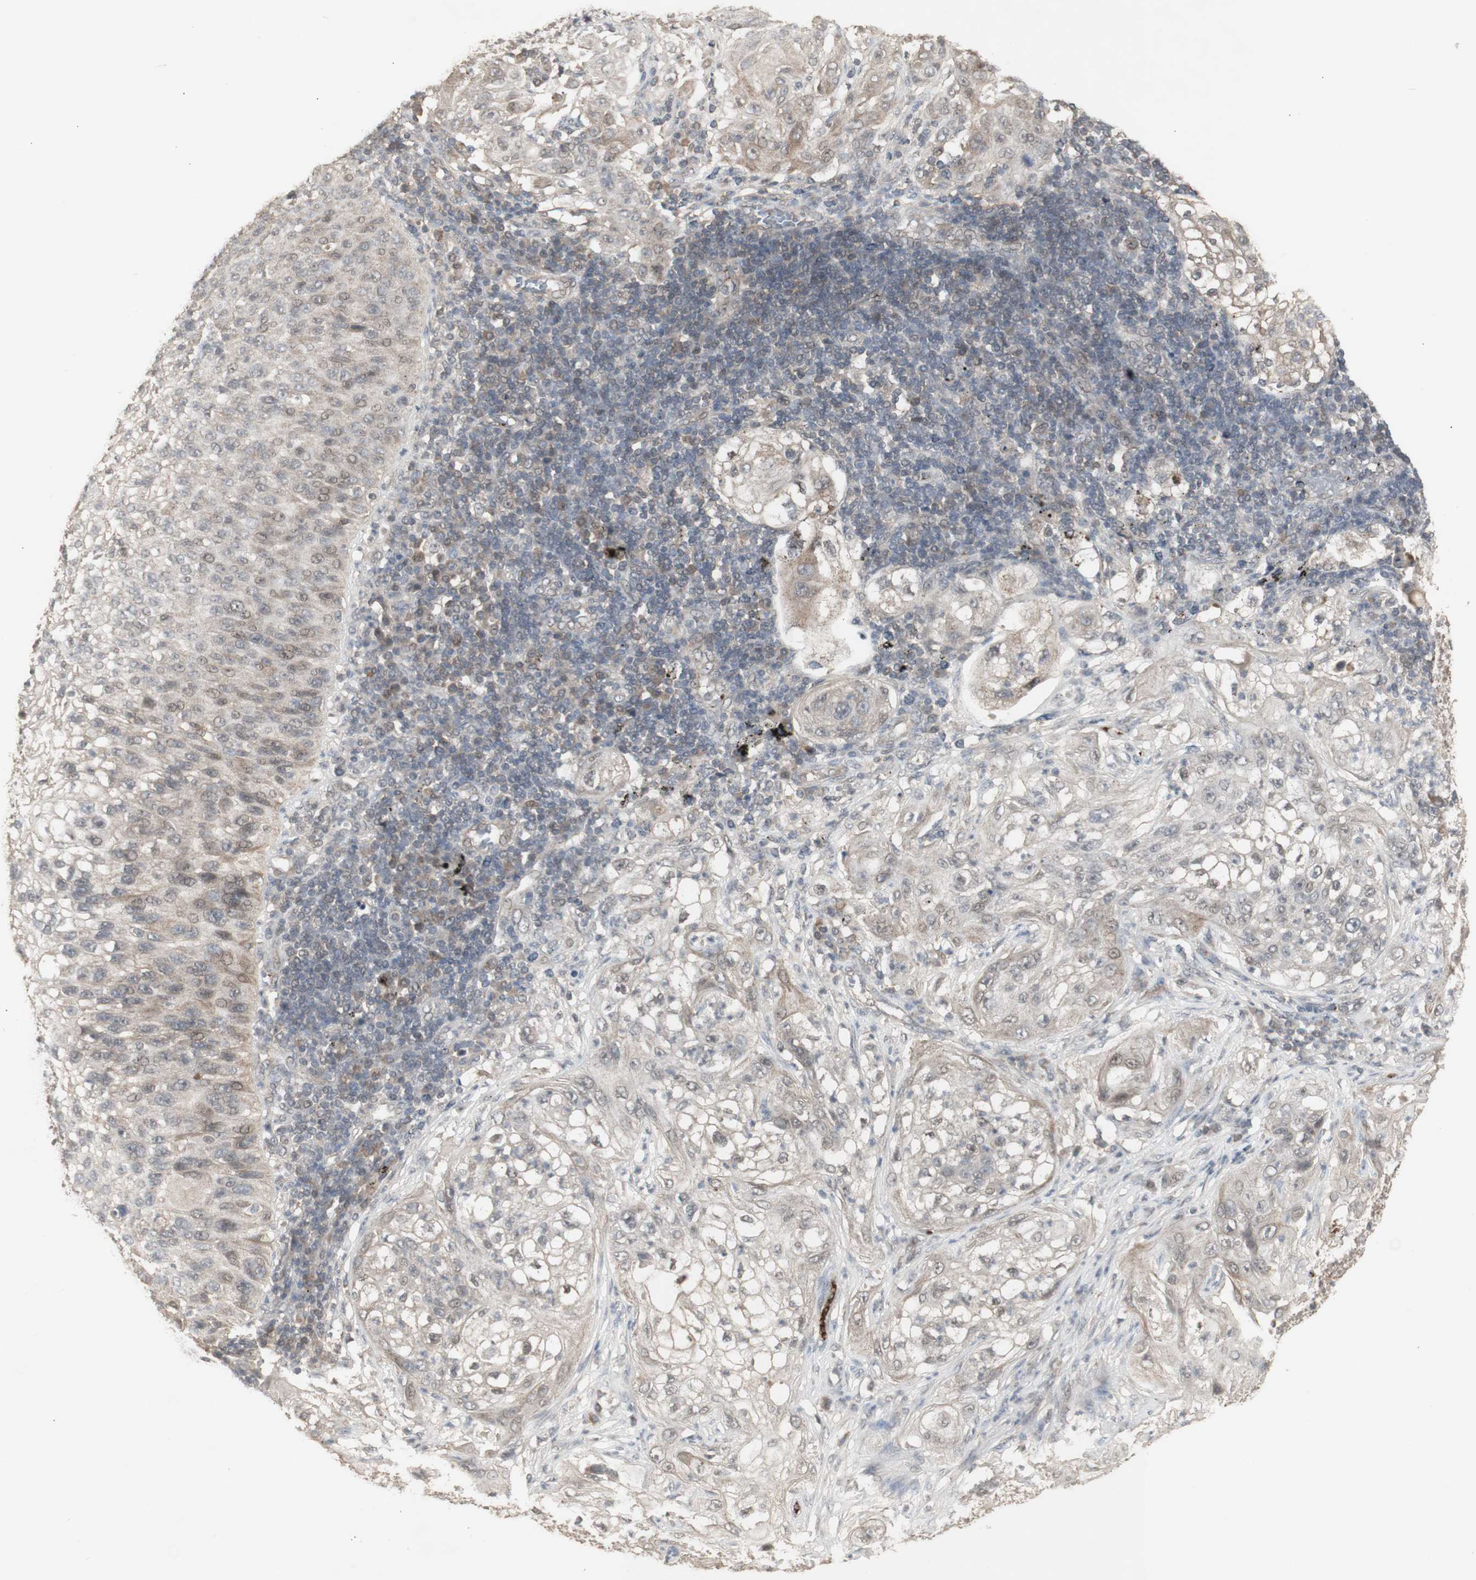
{"staining": {"intensity": "weak", "quantity": ">75%", "location": "cytoplasmic/membranous"}, "tissue": "lung cancer", "cell_type": "Tumor cells", "image_type": "cancer", "snomed": [{"axis": "morphology", "description": "Inflammation, NOS"}, {"axis": "morphology", "description": "Squamous cell carcinoma, NOS"}, {"axis": "topography", "description": "Lymph node"}, {"axis": "topography", "description": "Soft tissue"}, {"axis": "topography", "description": "Lung"}], "caption": "This is a photomicrograph of IHC staining of lung cancer, which shows weak expression in the cytoplasmic/membranous of tumor cells.", "gene": "ALOX12", "patient": {"sex": "male", "age": 66}}